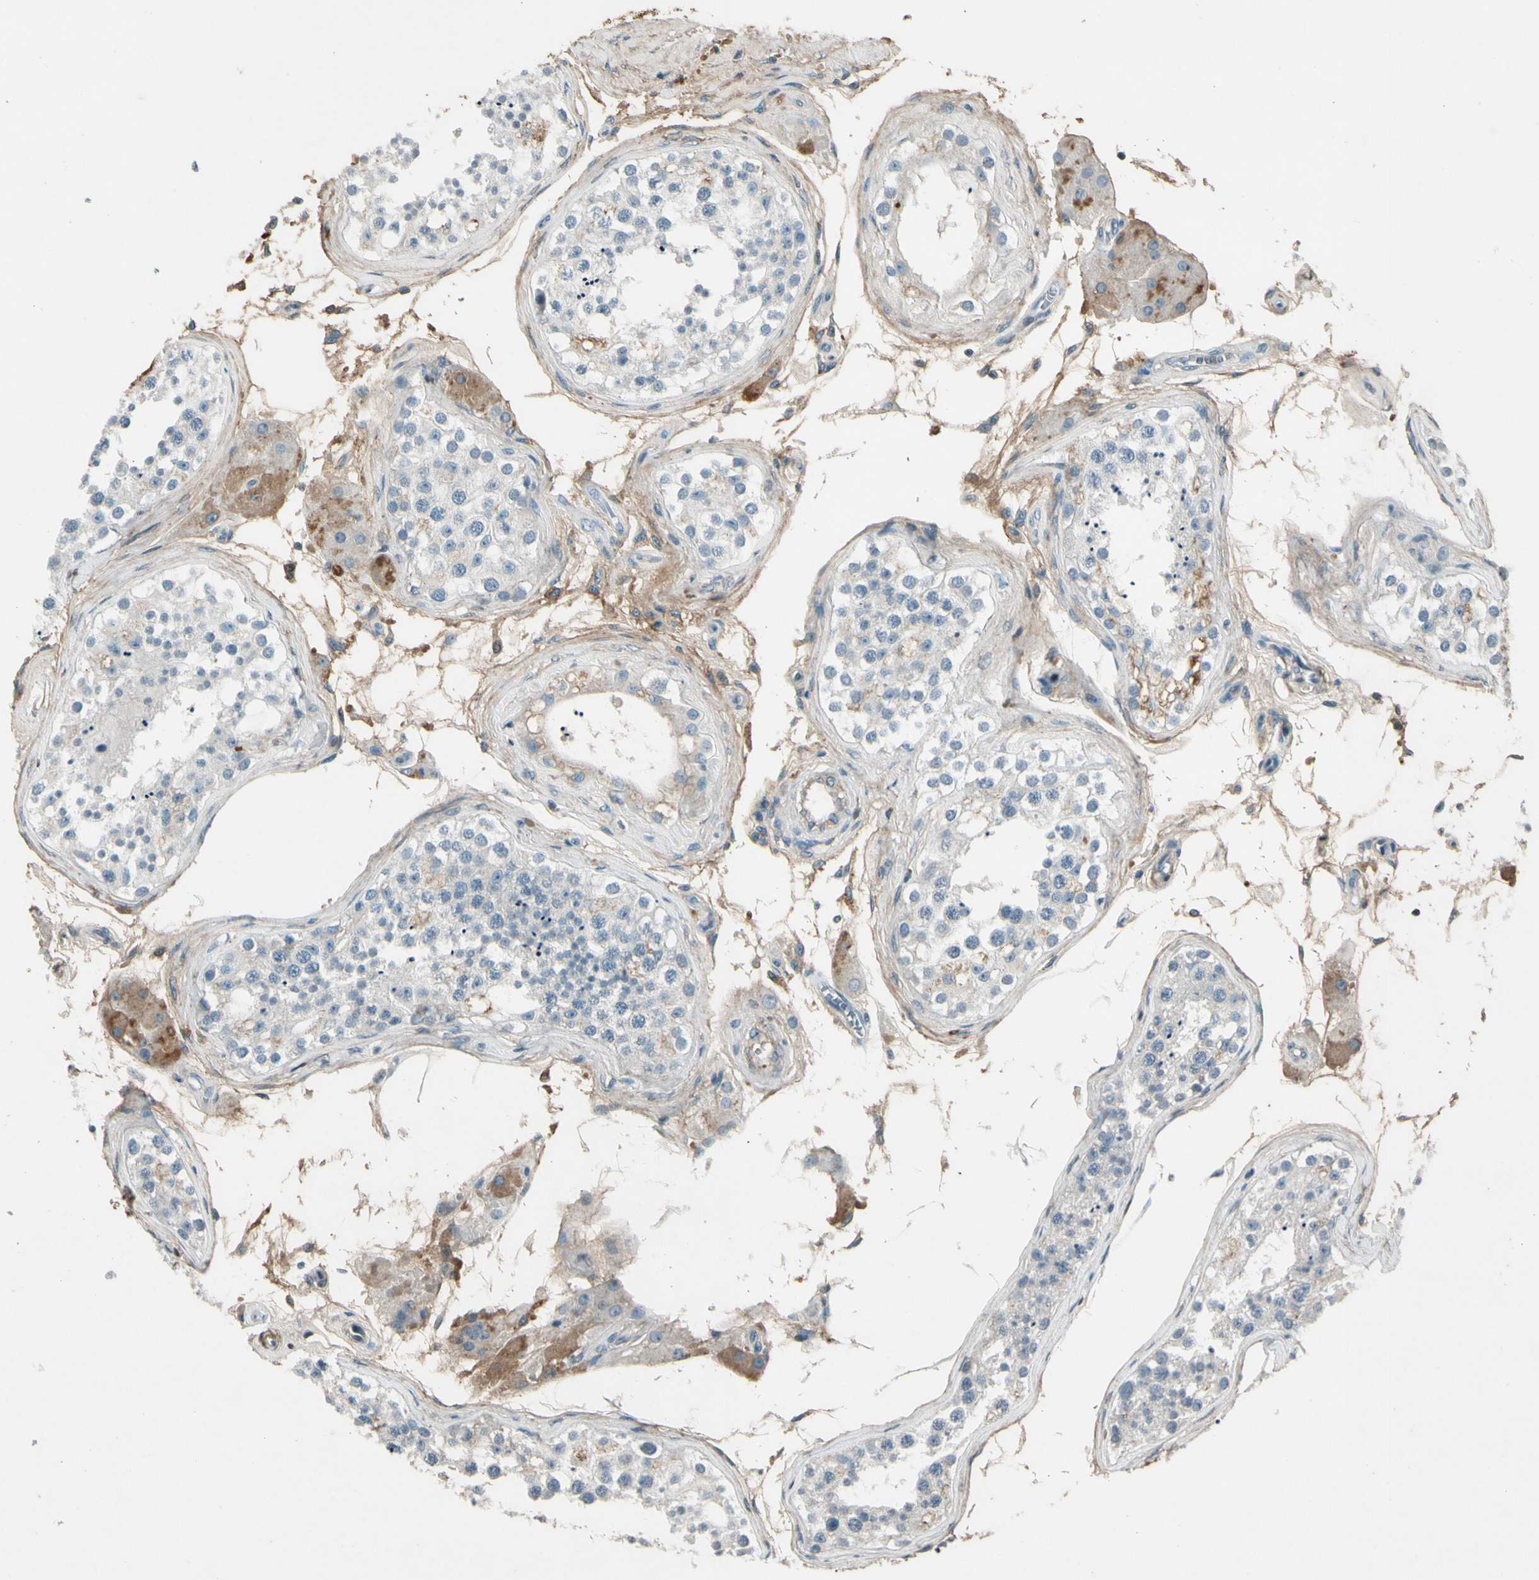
{"staining": {"intensity": "negative", "quantity": "none", "location": "none"}, "tissue": "testis", "cell_type": "Cells in seminiferous ducts", "image_type": "normal", "snomed": [{"axis": "morphology", "description": "Normal tissue, NOS"}, {"axis": "topography", "description": "Testis"}], "caption": "There is no significant positivity in cells in seminiferous ducts of testis.", "gene": "PDPN", "patient": {"sex": "male", "age": 68}}